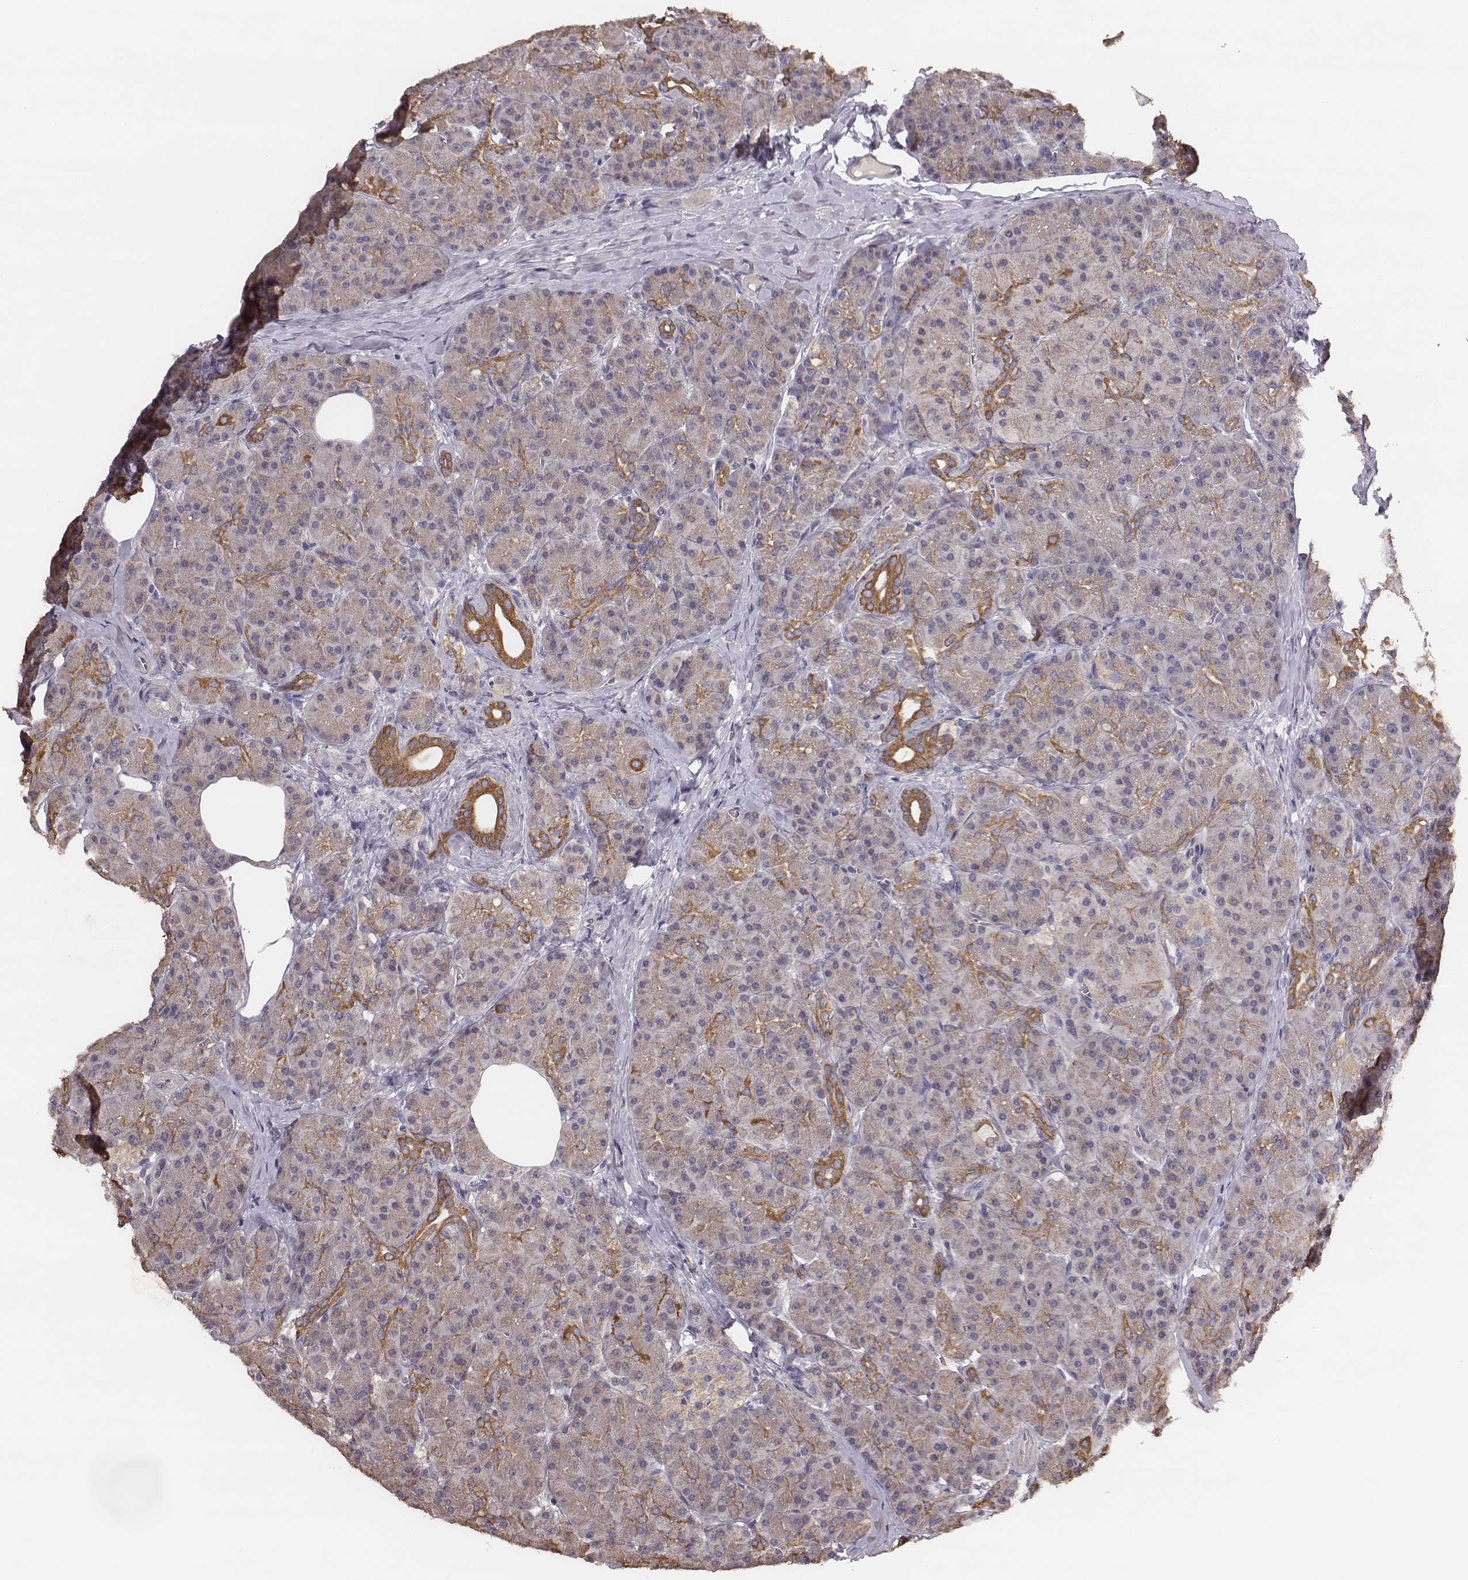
{"staining": {"intensity": "weak", "quantity": "25%-75%", "location": "cytoplasmic/membranous"}, "tissue": "pancreas", "cell_type": "Exocrine glandular cells", "image_type": "normal", "snomed": [{"axis": "morphology", "description": "Normal tissue, NOS"}, {"axis": "topography", "description": "Pancreas"}], "caption": "A micrograph of pancreas stained for a protein shows weak cytoplasmic/membranous brown staining in exocrine glandular cells.", "gene": "HAVCR1", "patient": {"sex": "male", "age": 57}}